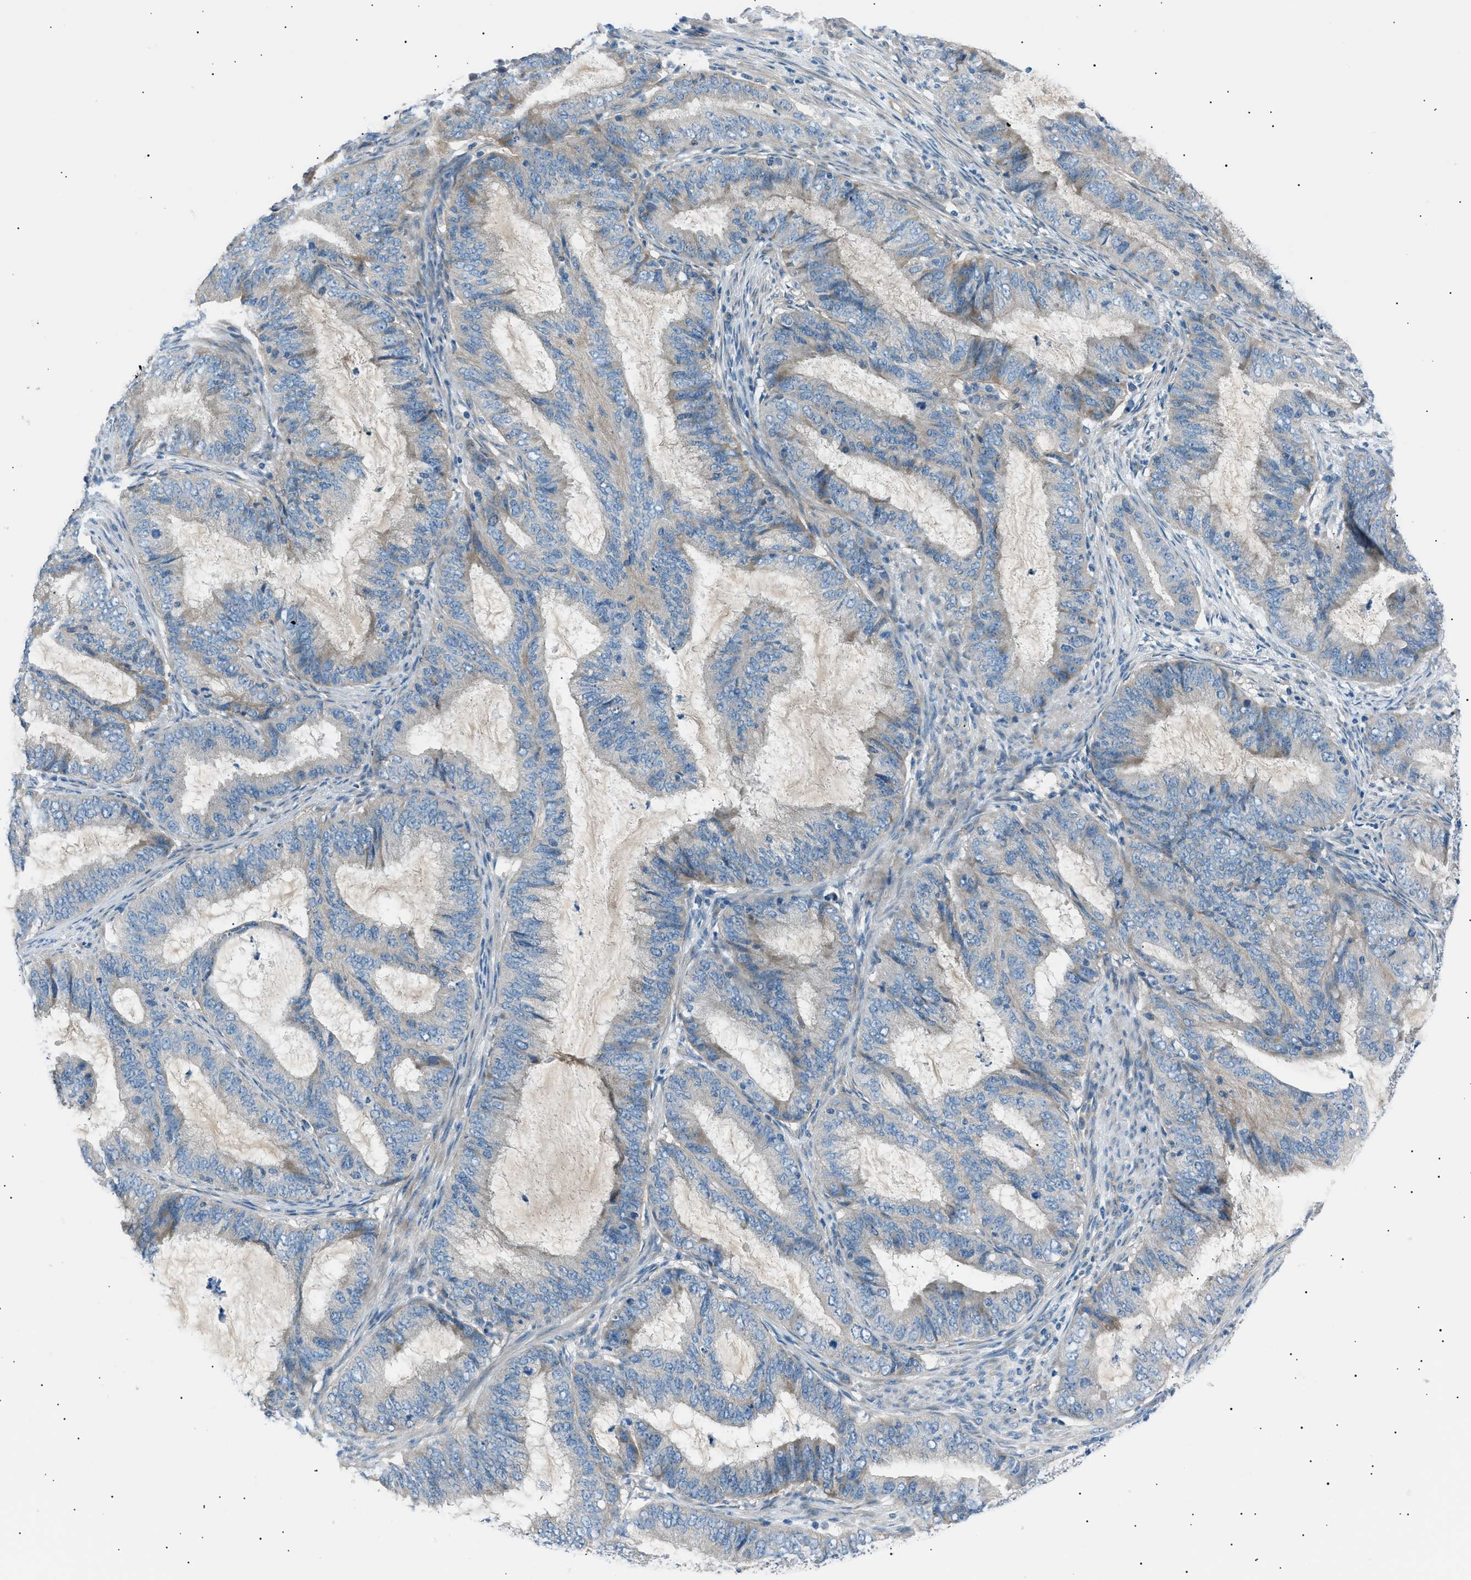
{"staining": {"intensity": "weak", "quantity": "<25%", "location": "cytoplasmic/membranous"}, "tissue": "endometrial cancer", "cell_type": "Tumor cells", "image_type": "cancer", "snomed": [{"axis": "morphology", "description": "Adenocarcinoma, NOS"}, {"axis": "topography", "description": "Endometrium"}], "caption": "This is an IHC photomicrograph of human endometrial cancer (adenocarcinoma). There is no staining in tumor cells.", "gene": "LRRC37B", "patient": {"sex": "female", "age": 70}}